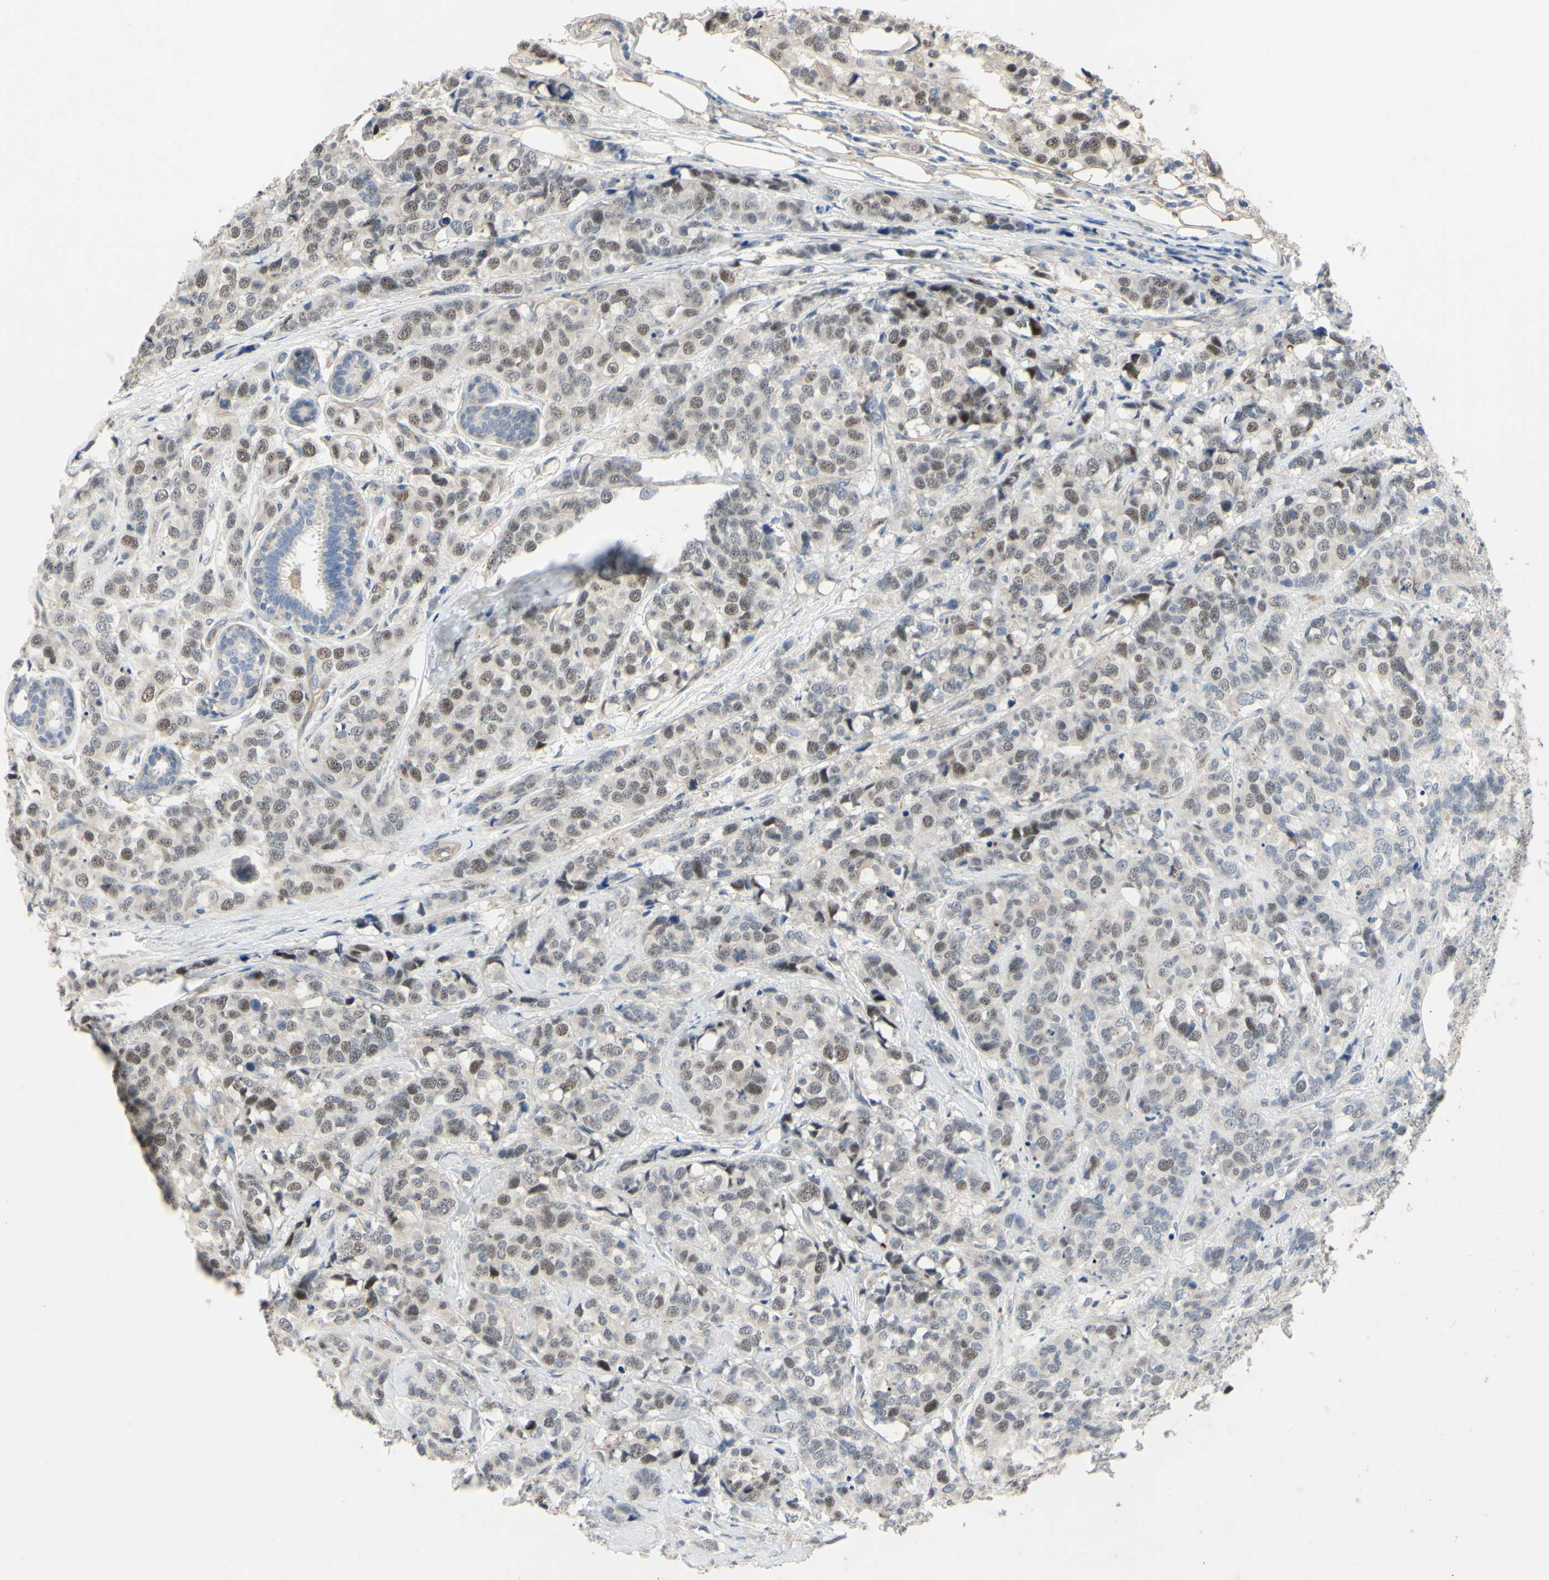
{"staining": {"intensity": "moderate", "quantity": "25%-75%", "location": "nuclear"}, "tissue": "breast cancer", "cell_type": "Tumor cells", "image_type": "cancer", "snomed": [{"axis": "morphology", "description": "Lobular carcinoma"}, {"axis": "topography", "description": "Breast"}], "caption": "An immunohistochemistry (IHC) photomicrograph of tumor tissue is shown. Protein staining in brown shows moderate nuclear positivity in lobular carcinoma (breast) within tumor cells. Nuclei are stained in blue.", "gene": "LHX9", "patient": {"sex": "female", "age": 59}}